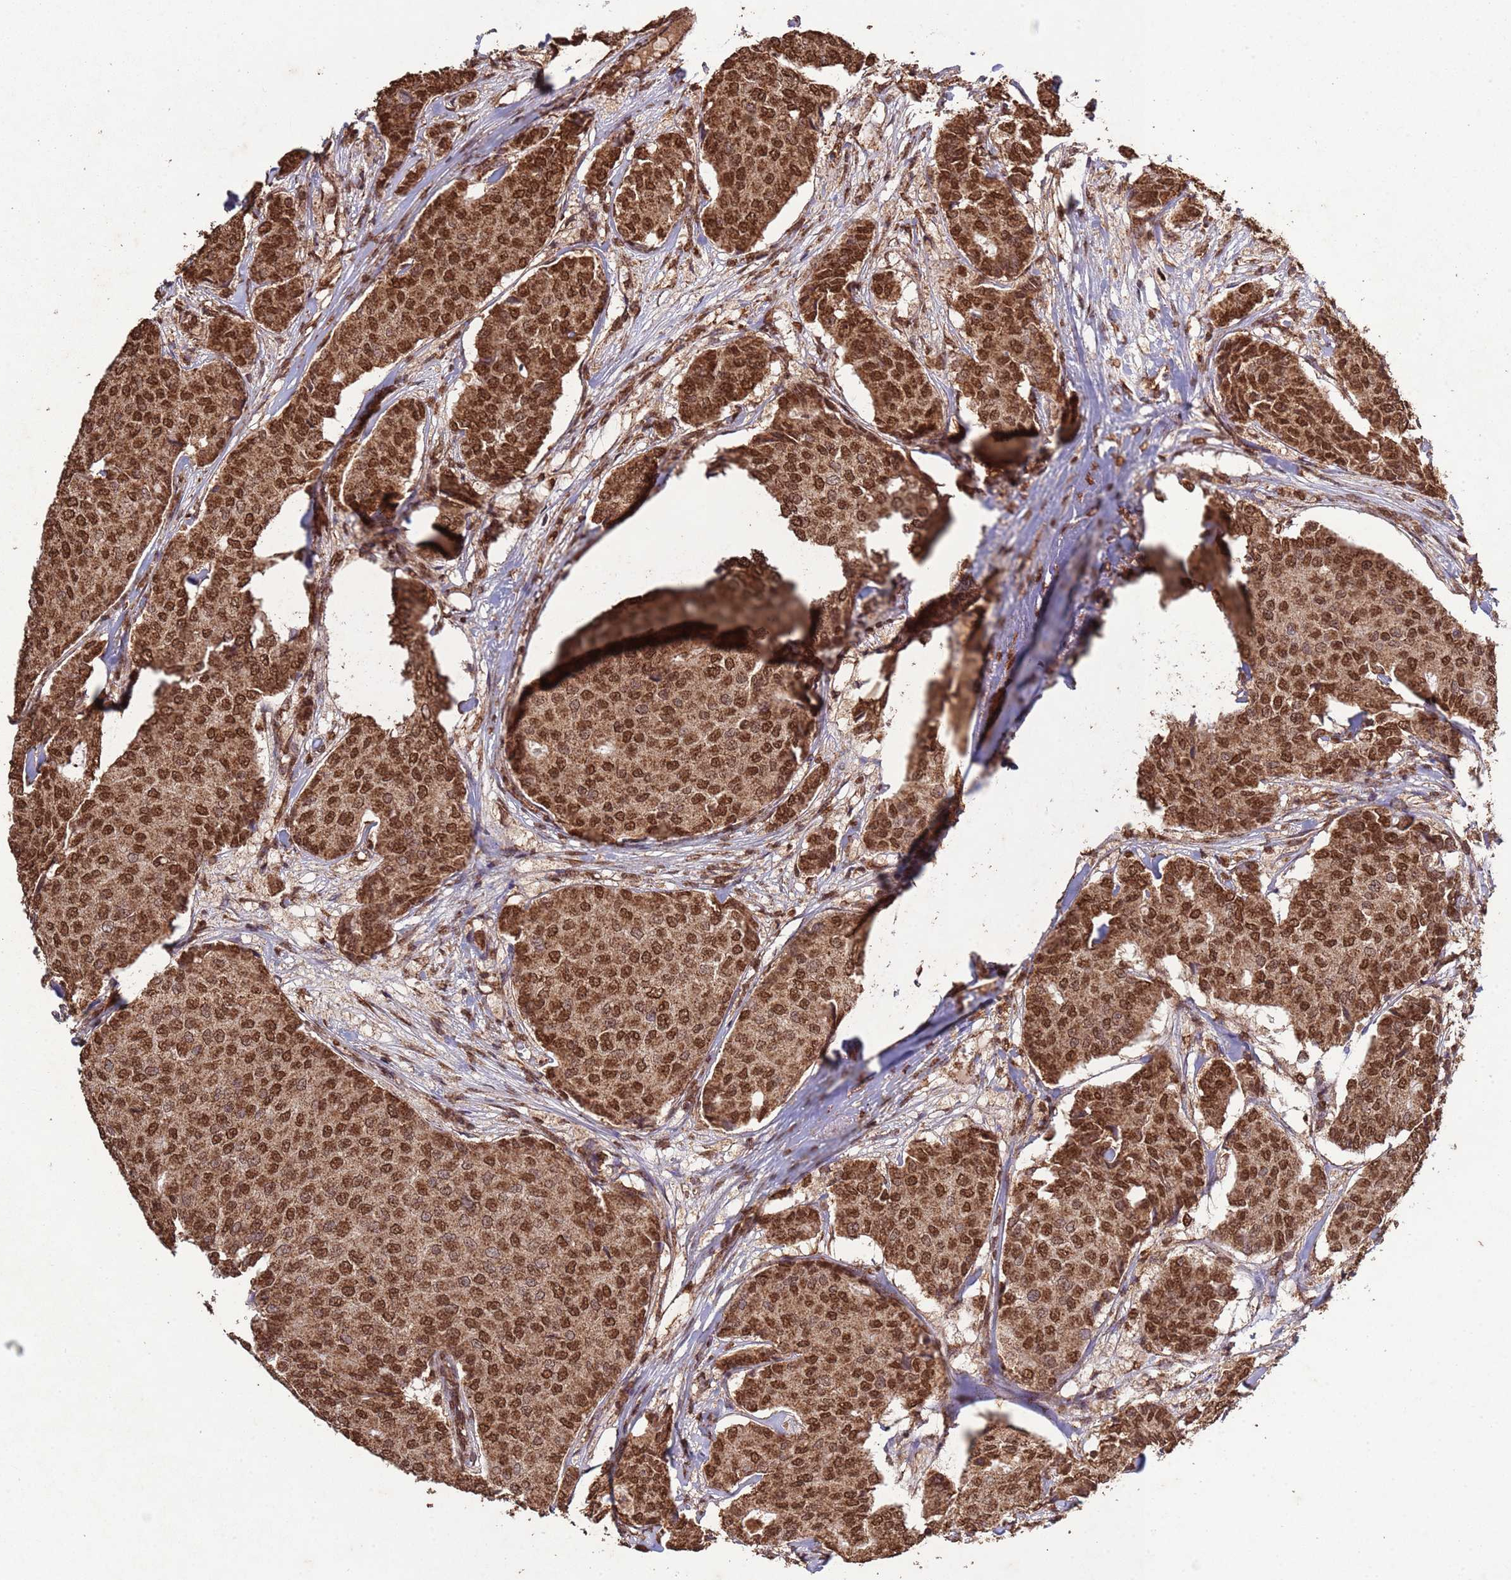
{"staining": {"intensity": "strong", "quantity": ">75%", "location": "cytoplasmic/membranous,nuclear"}, "tissue": "breast cancer", "cell_type": "Tumor cells", "image_type": "cancer", "snomed": [{"axis": "morphology", "description": "Duct carcinoma"}, {"axis": "topography", "description": "Breast"}], "caption": "There is high levels of strong cytoplasmic/membranous and nuclear expression in tumor cells of infiltrating ductal carcinoma (breast), as demonstrated by immunohistochemical staining (brown color).", "gene": "HDAC10", "patient": {"sex": "female", "age": 75}}